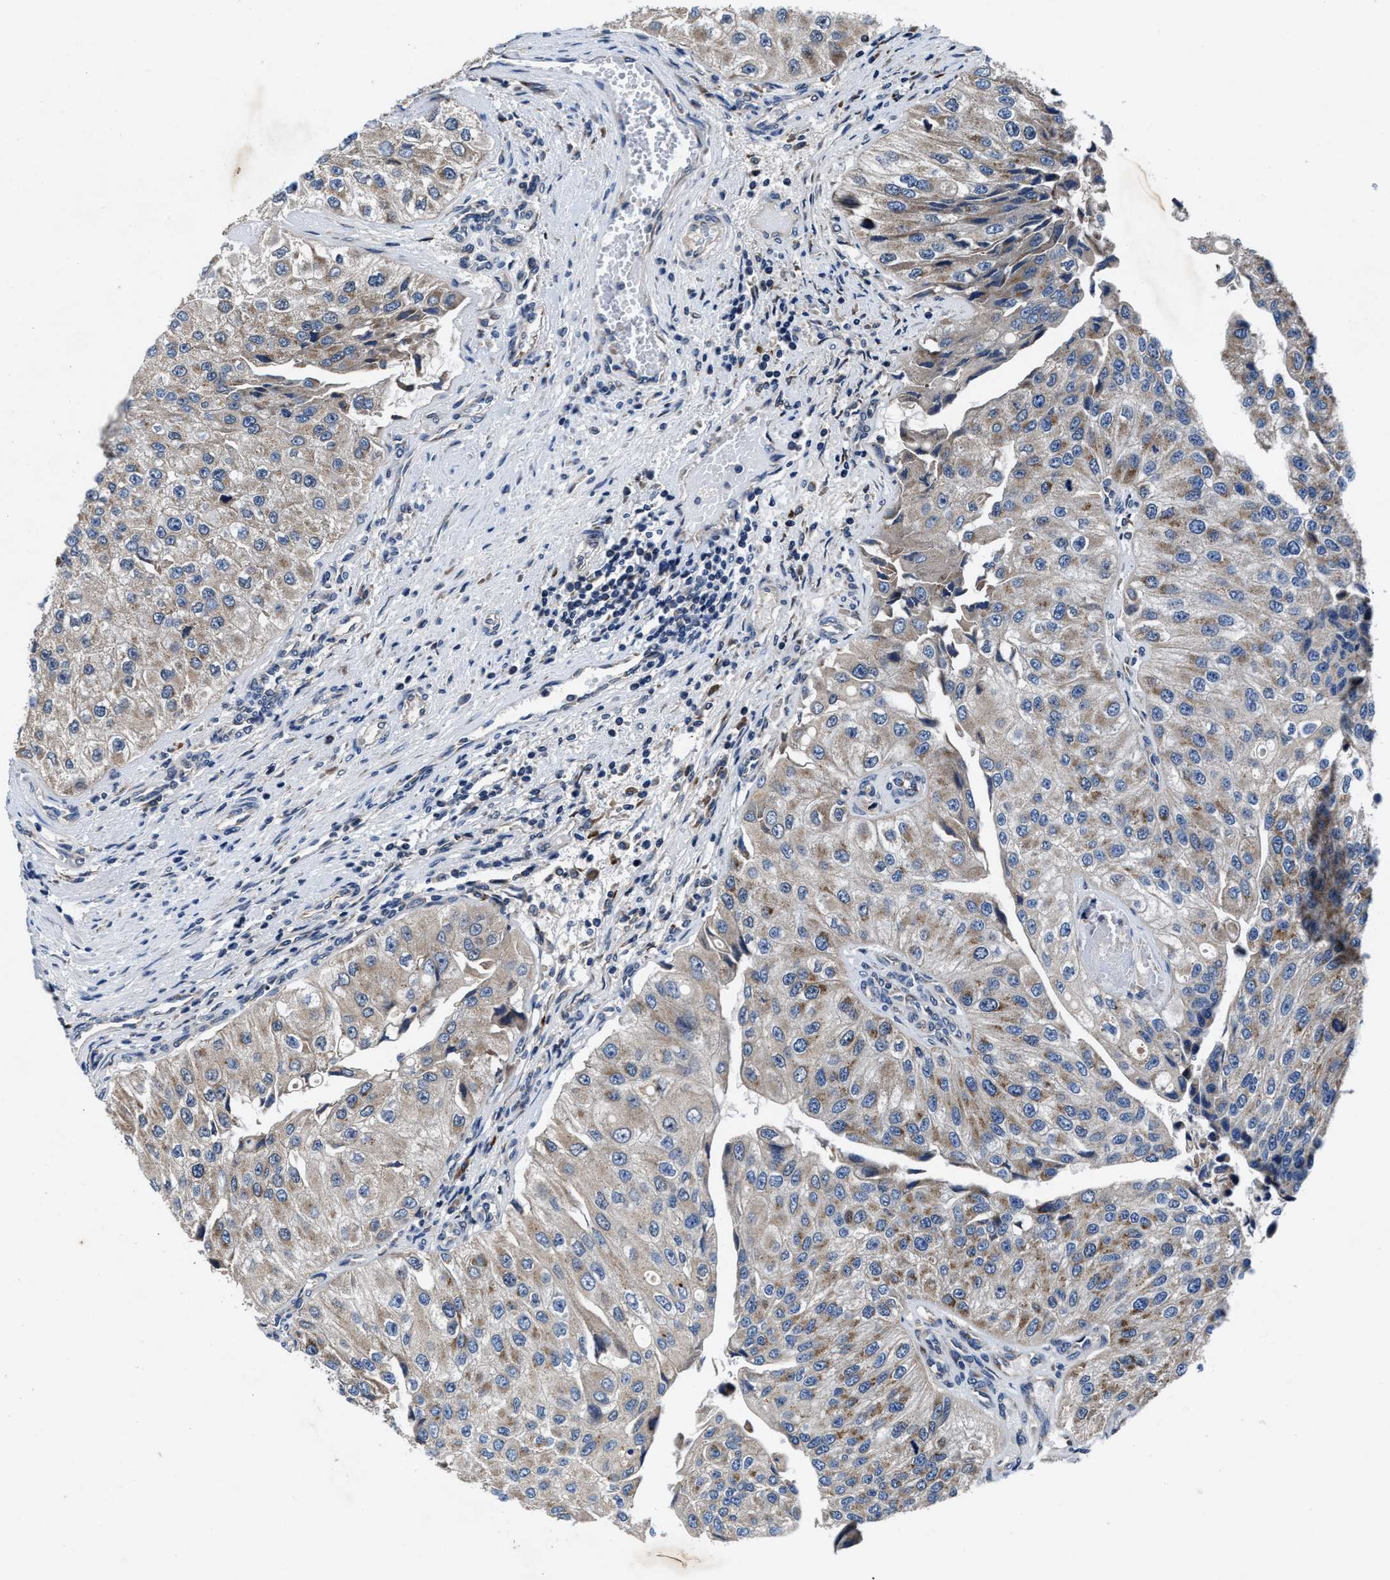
{"staining": {"intensity": "moderate", "quantity": "25%-75%", "location": "cytoplasmic/membranous"}, "tissue": "urothelial cancer", "cell_type": "Tumor cells", "image_type": "cancer", "snomed": [{"axis": "morphology", "description": "Urothelial carcinoma, High grade"}, {"axis": "topography", "description": "Kidney"}, {"axis": "topography", "description": "Urinary bladder"}], "caption": "Immunohistochemistry staining of high-grade urothelial carcinoma, which reveals medium levels of moderate cytoplasmic/membranous expression in approximately 25%-75% of tumor cells indicating moderate cytoplasmic/membranous protein positivity. The staining was performed using DAB (3,3'-diaminobenzidine) (brown) for protein detection and nuclei were counterstained in hematoxylin (blue).", "gene": "TMEM53", "patient": {"sex": "male", "age": 77}}